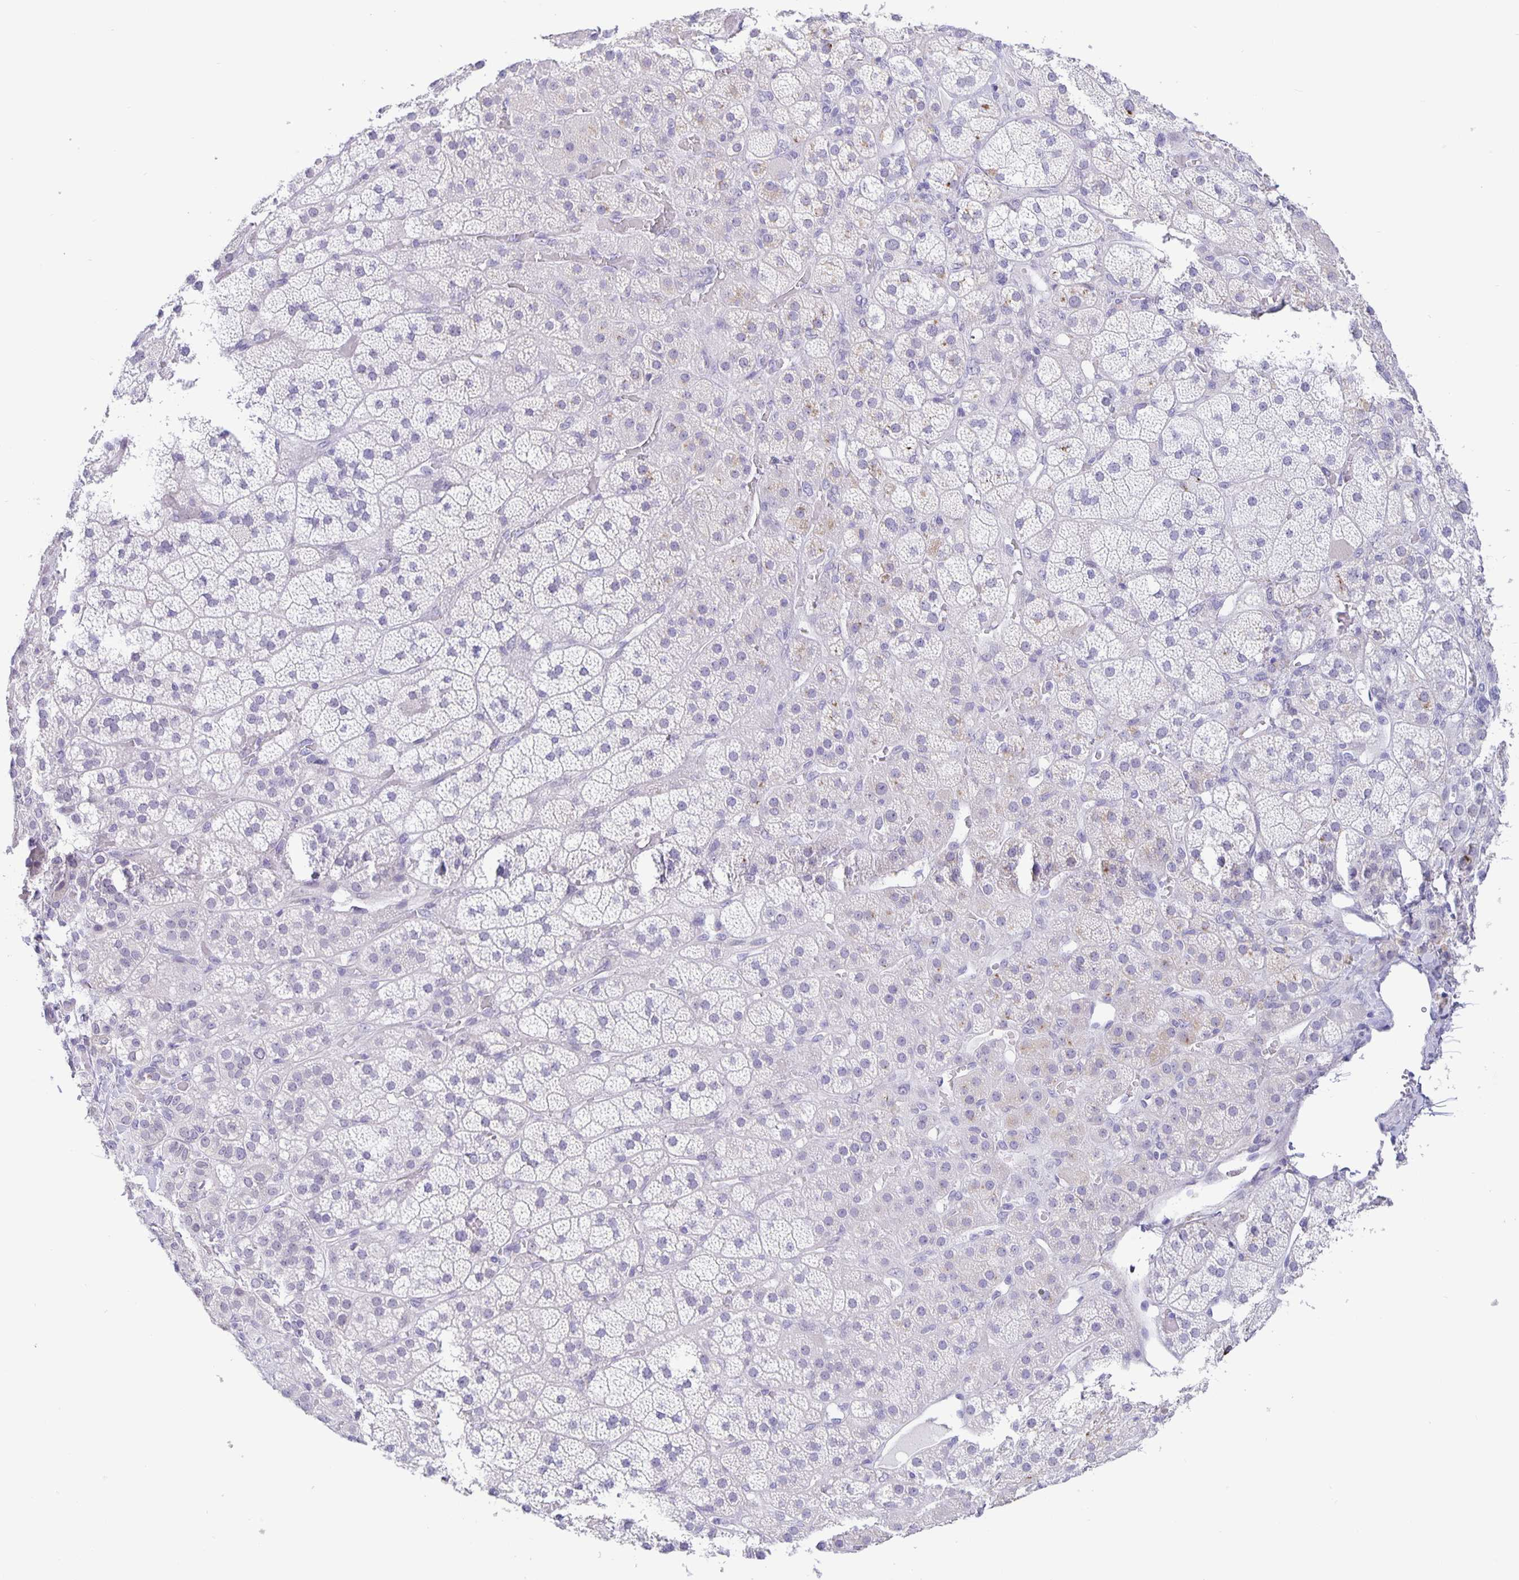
{"staining": {"intensity": "negative", "quantity": "none", "location": "none"}, "tissue": "adrenal gland", "cell_type": "Glandular cells", "image_type": "normal", "snomed": [{"axis": "morphology", "description": "Normal tissue, NOS"}, {"axis": "topography", "description": "Adrenal gland"}], "caption": "Glandular cells show no significant protein positivity in benign adrenal gland. (Immunohistochemistry (ihc), brightfield microscopy, high magnification).", "gene": "ERMN", "patient": {"sex": "male", "age": 57}}